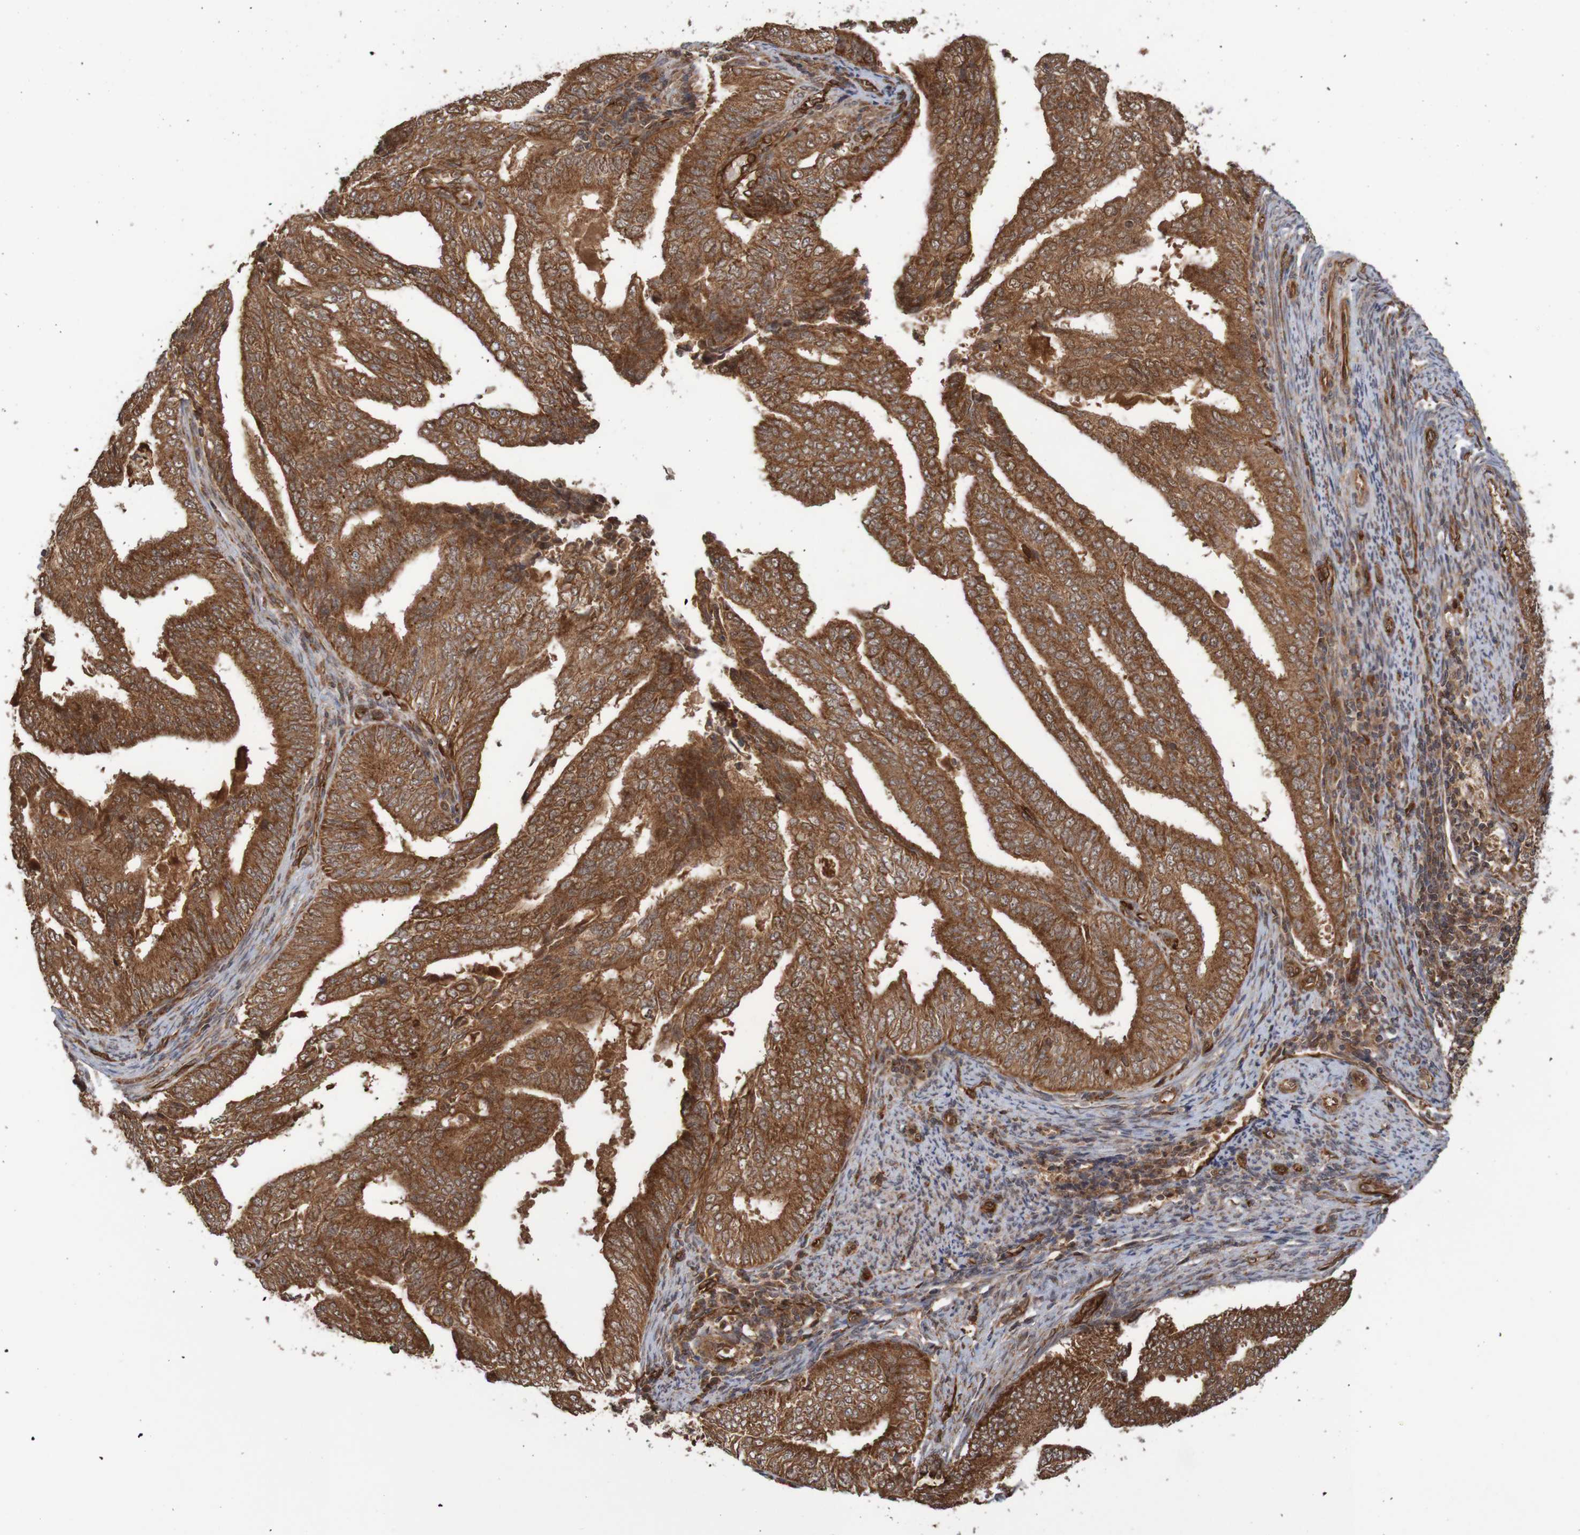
{"staining": {"intensity": "strong", "quantity": ">75%", "location": "cytoplasmic/membranous"}, "tissue": "endometrial cancer", "cell_type": "Tumor cells", "image_type": "cancer", "snomed": [{"axis": "morphology", "description": "Adenocarcinoma, NOS"}, {"axis": "topography", "description": "Endometrium"}], "caption": "Endometrial adenocarcinoma stained with IHC exhibits strong cytoplasmic/membranous expression in approximately >75% of tumor cells.", "gene": "MRPL52", "patient": {"sex": "female", "age": 58}}